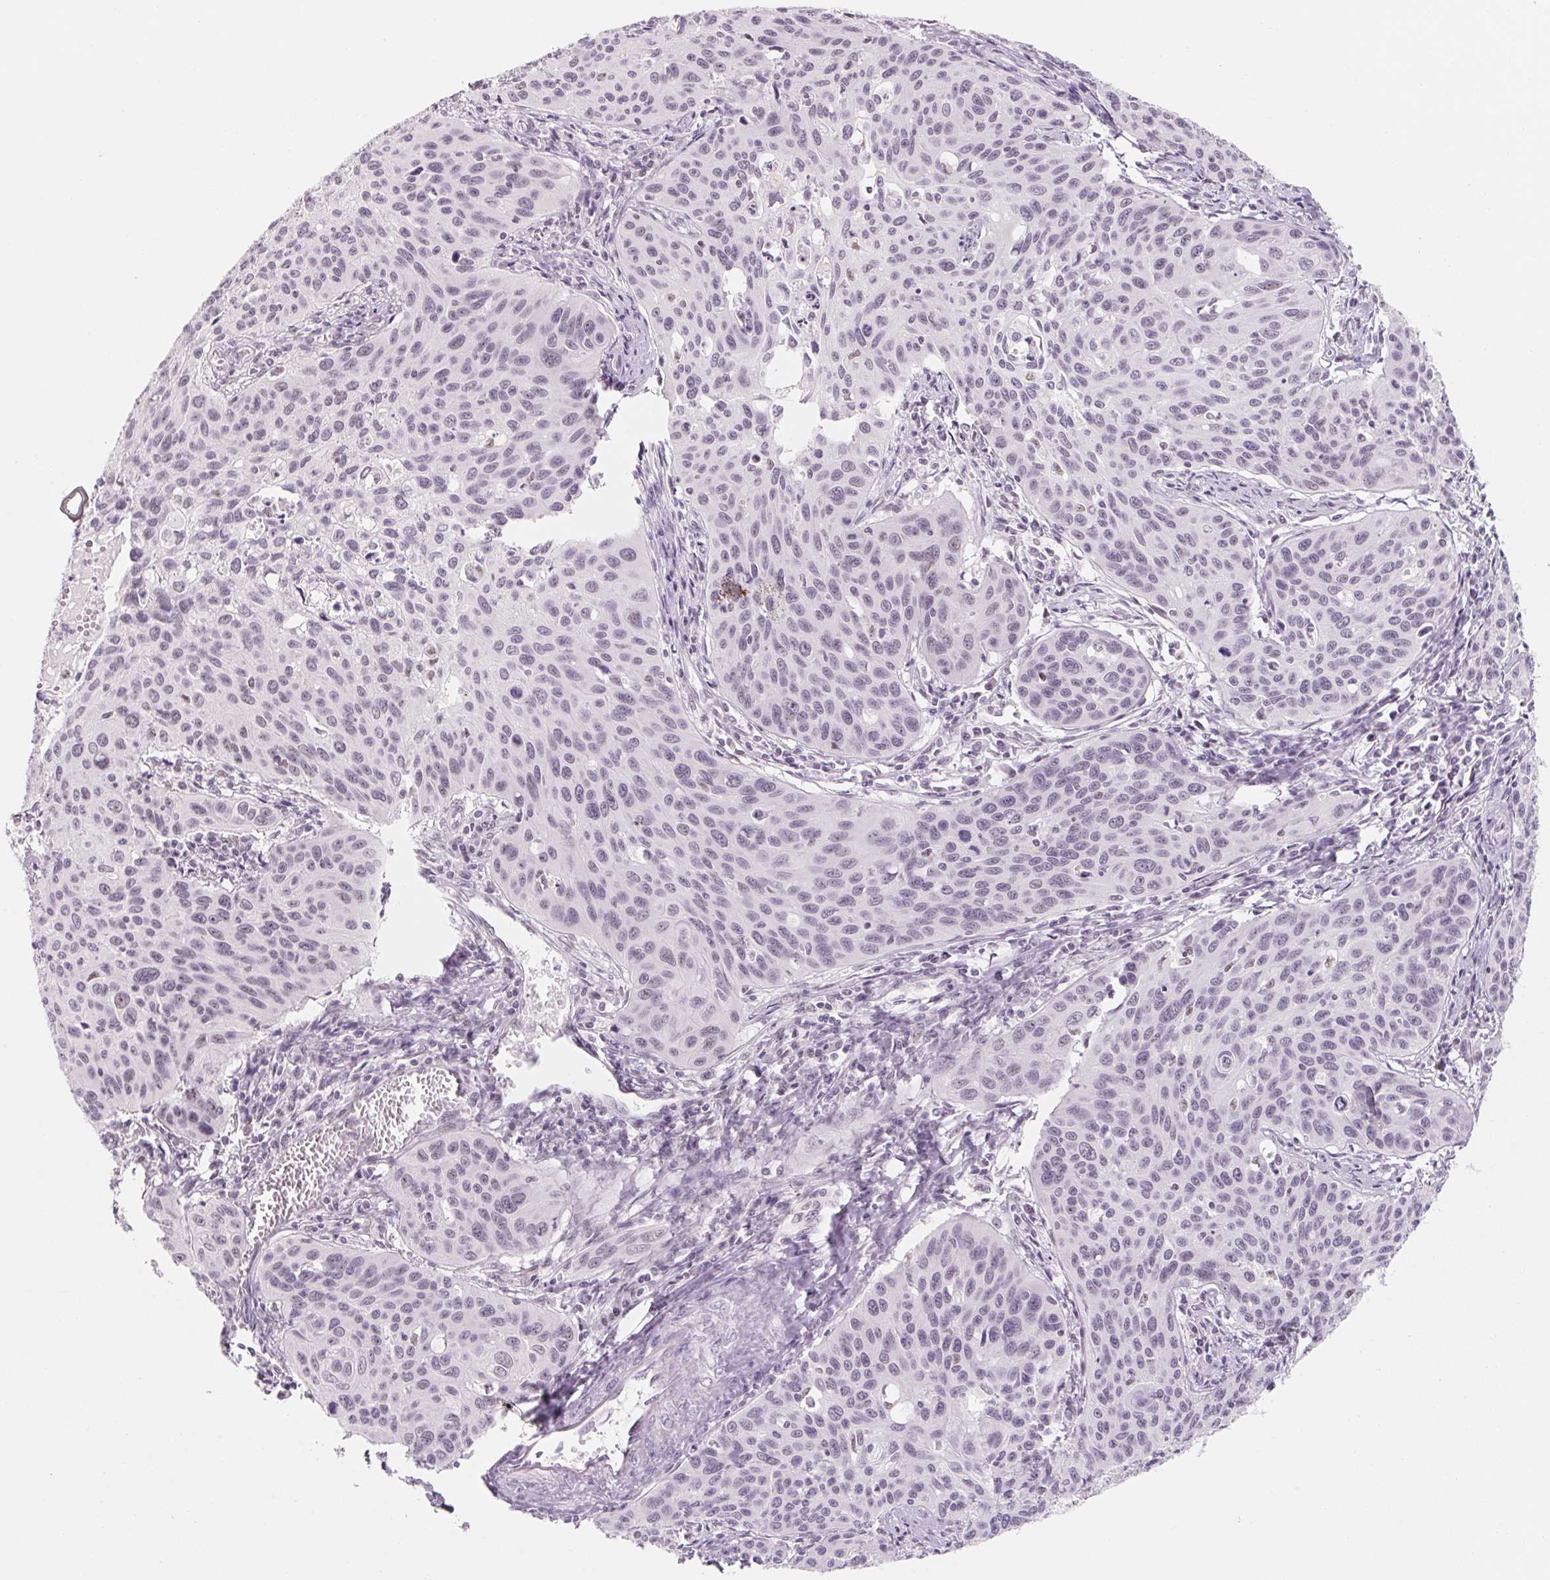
{"staining": {"intensity": "negative", "quantity": "none", "location": "none"}, "tissue": "cervical cancer", "cell_type": "Tumor cells", "image_type": "cancer", "snomed": [{"axis": "morphology", "description": "Squamous cell carcinoma, NOS"}, {"axis": "topography", "description": "Cervix"}], "caption": "IHC of cervical squamous cell carcinoma displays no expression in tumor cells.", "gene": "ZIC4", "patient": {"sex": "female", "age": 31}}